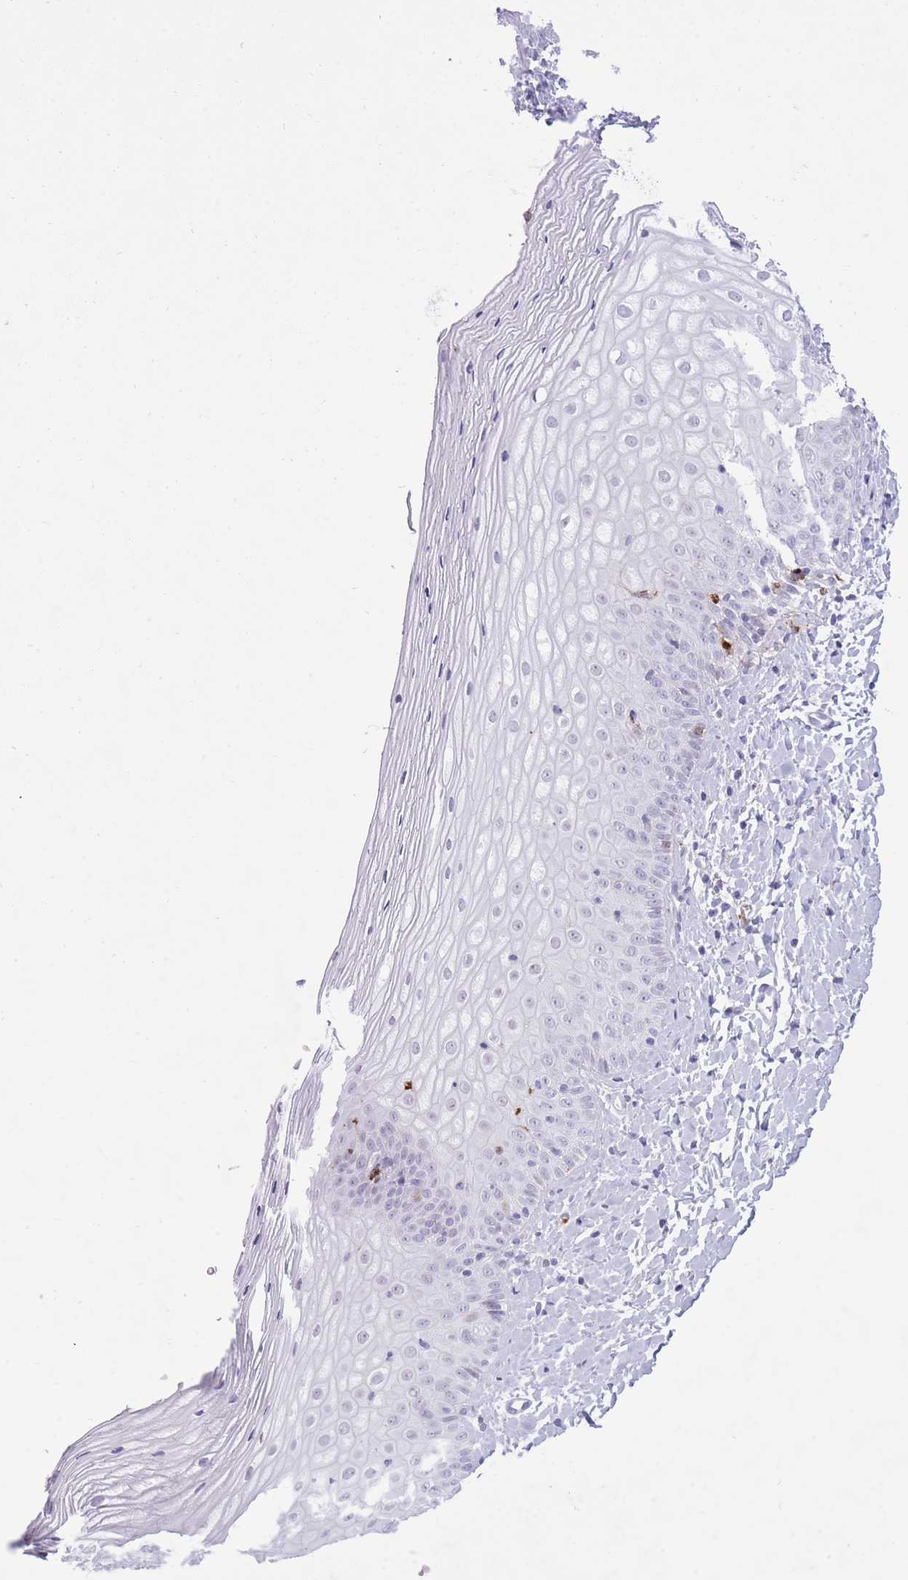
{"staining": {"intensity": "negative", "quantity": "none", "location": "none"}, "tissue": "vagina", "cell_type": "Squamous epithelial cells", "image_type": "normal", "snomed": [{"axis": "morphology", "description": "Normal tissue, NOS"}, {"axis": "topography", "description": "Vagina"}], "caption": "This is a histopathology image of immunohistochemistry (IHC) staining of normal vagina, which shows no positivity in squamous epithelial cells.", "gene": "MEIS3", "patient": {"sex": "female", "age": 65}}